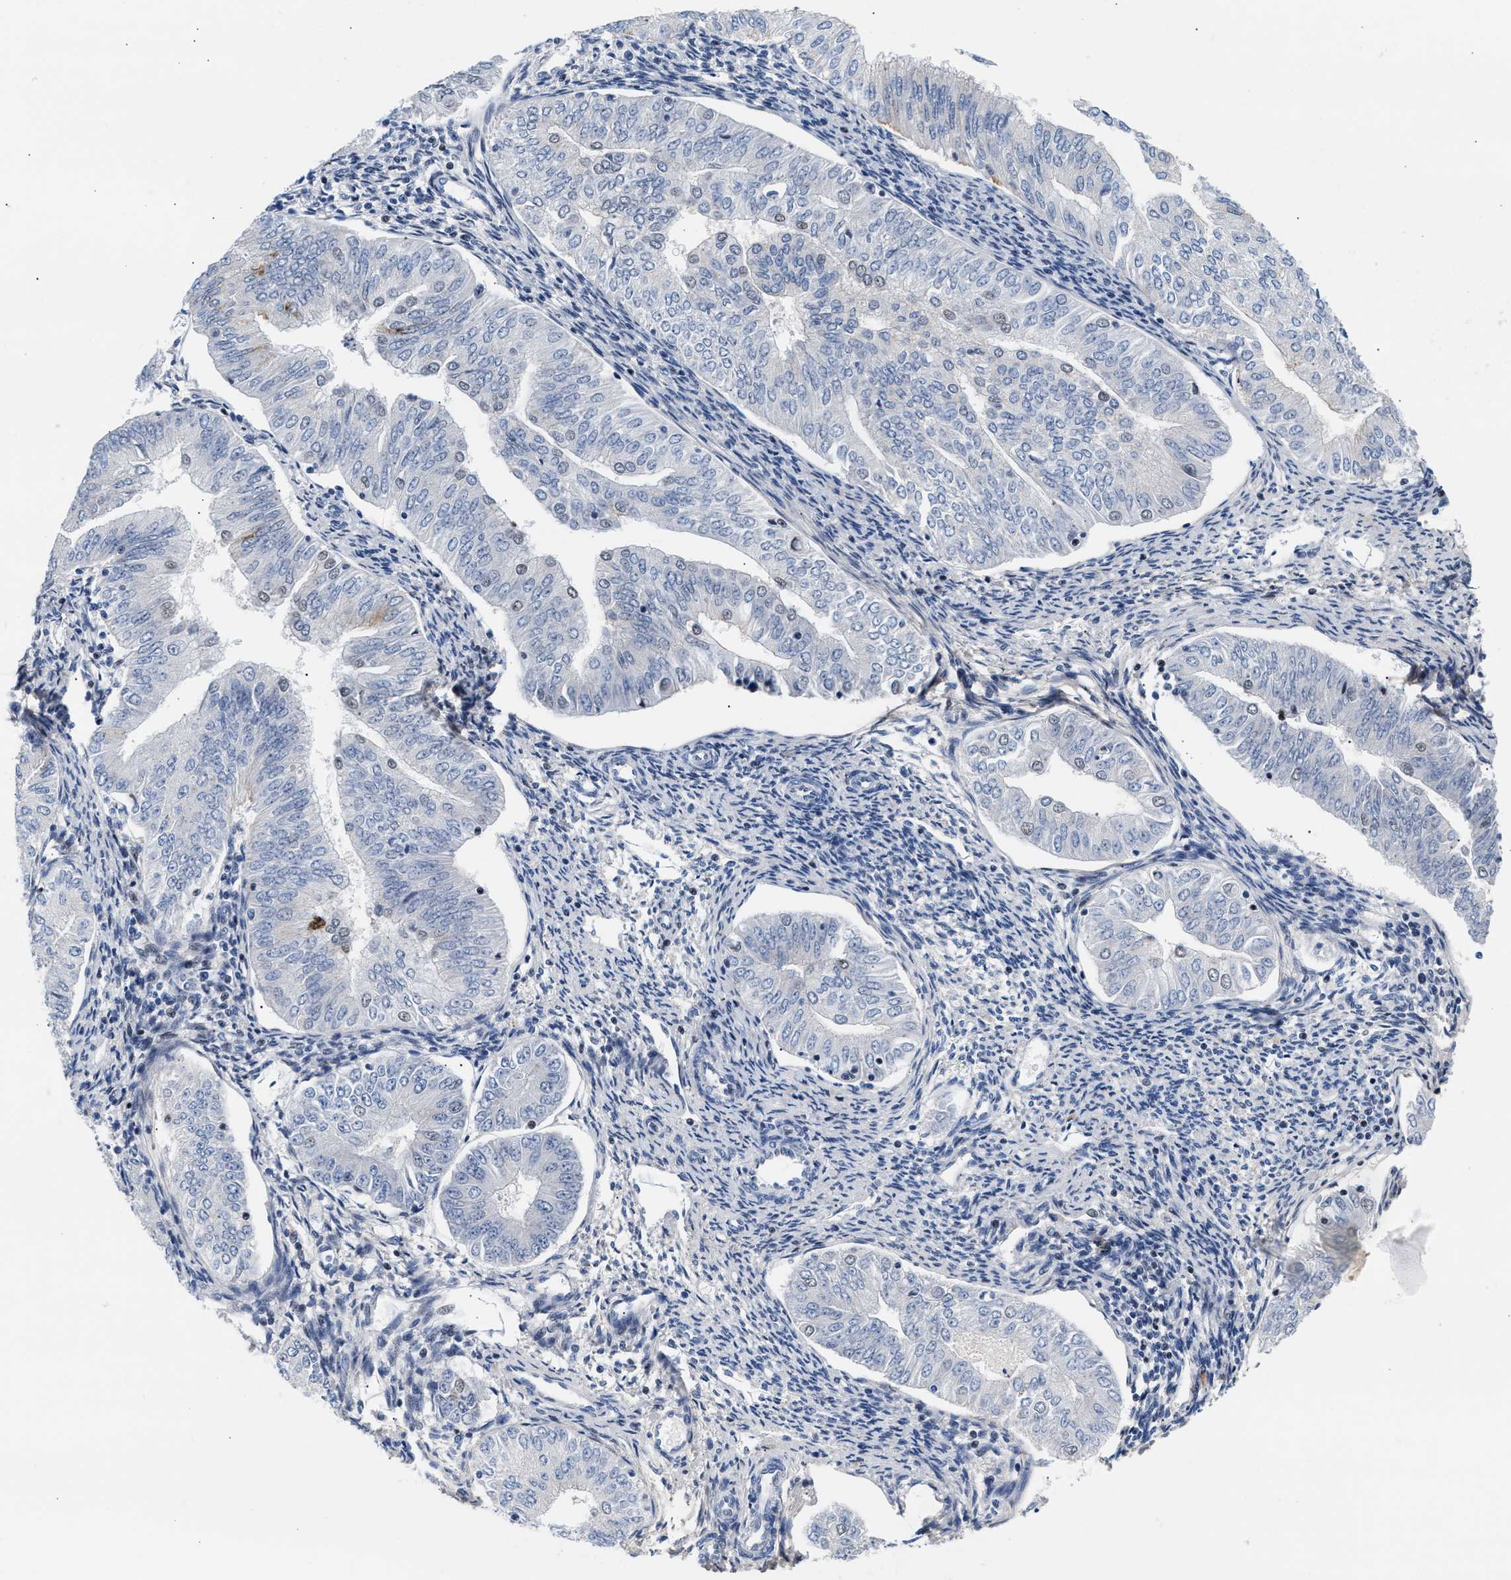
{"staining": {"intensity": "negative", "quantity": "none", "location": "none"}, "tissue": "endometrial cancer", "cell_type": "Tumor cells", "image_type": "cancer", "snomed": [{"axis": "morphology", "description": "Normal tissue, NOS"}, {"axis": "morphology", "description": "Adenocarcinoma, NOS"}, {"axis": "topography", "description": "Endometrium"}], "caption": "Immunohistochemistry (IHC) of human endometrial adenocarcinoma demonstrates no expression in tumor cells. (DAB (3,3'-diaminobenzidine) IHC, high magnification).", "gene": "ACTL7B", "patient": {"sex": "female", "age": 53}}